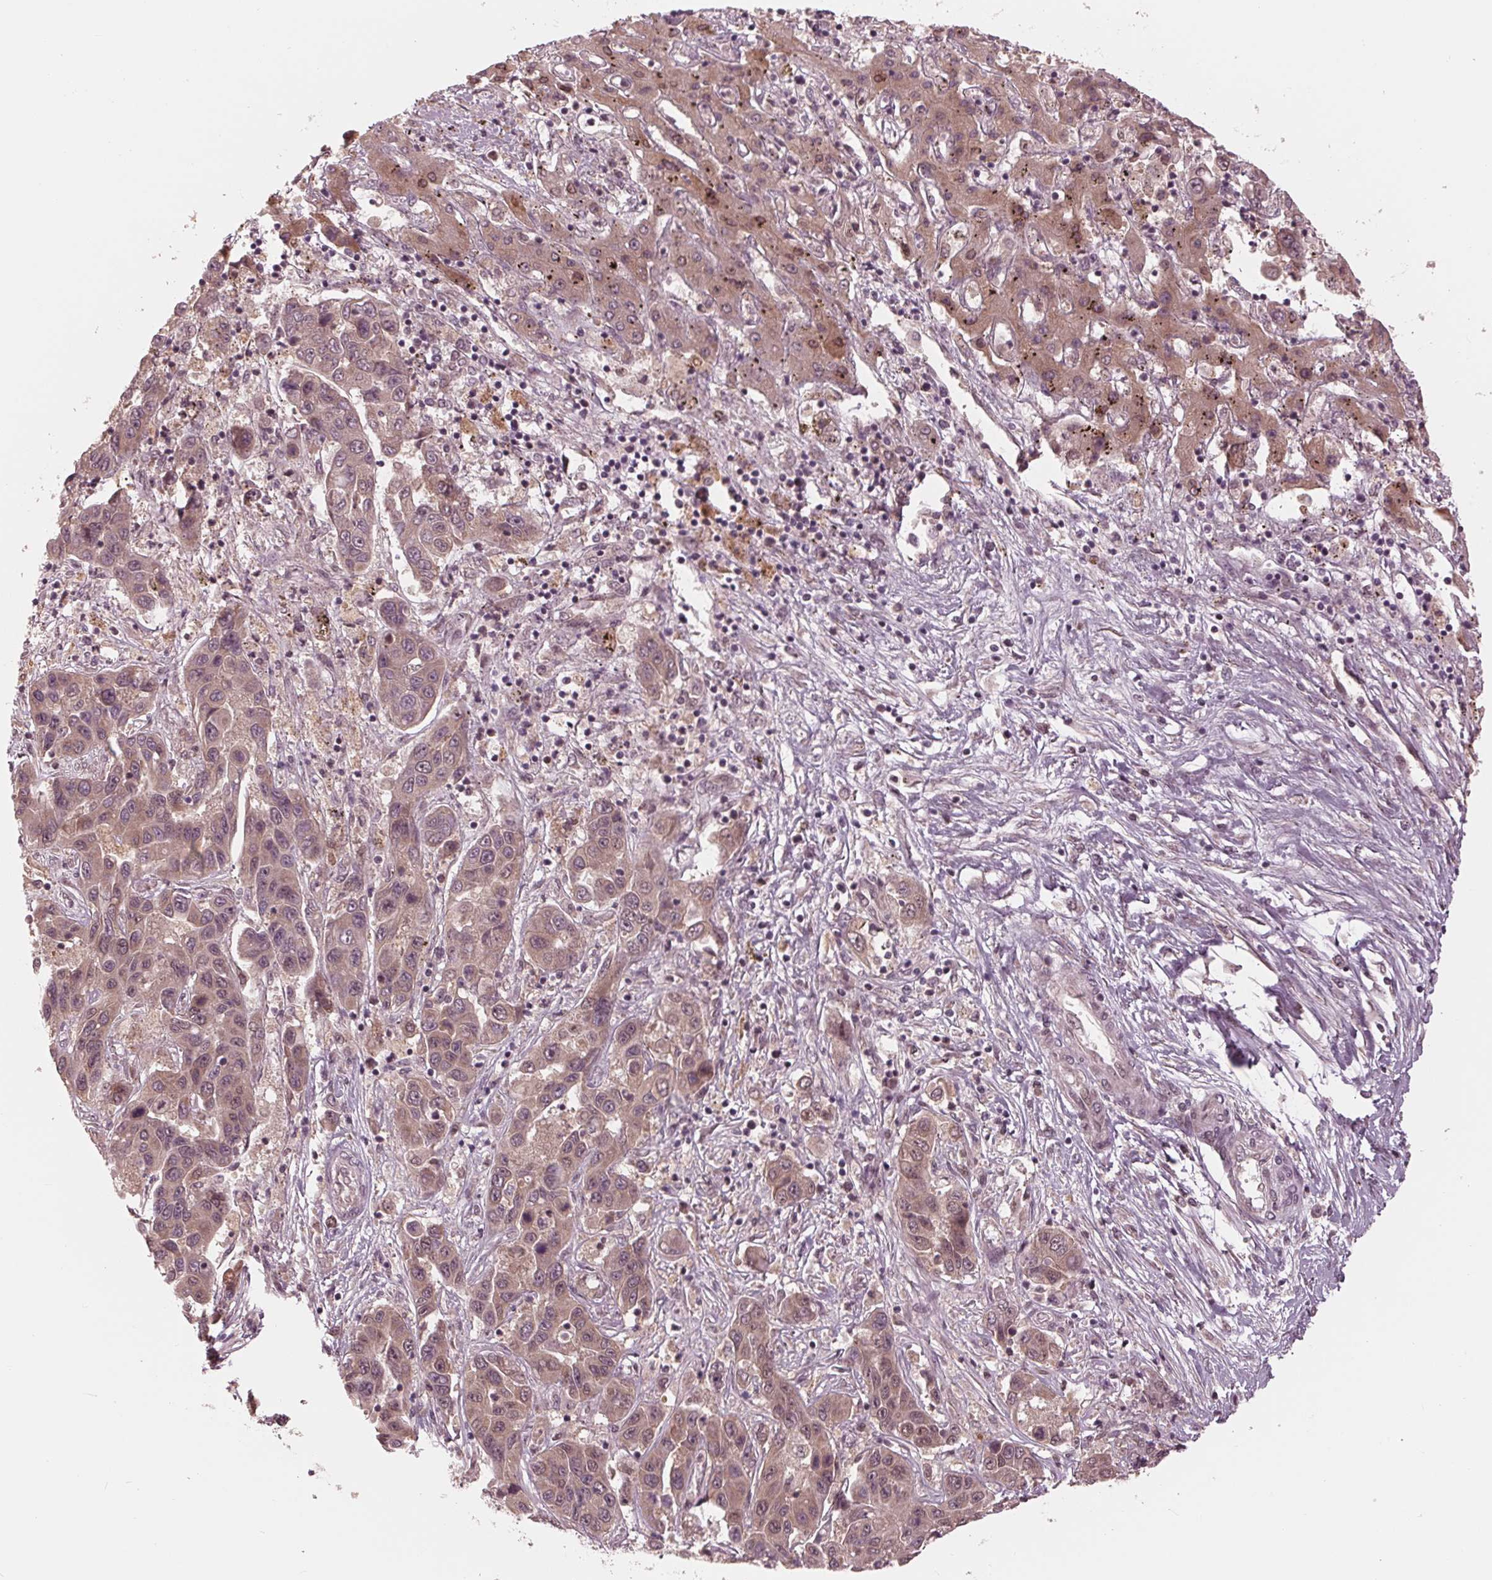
{"staining": {"intensity": "weak", "quantity": ">75%", "location": "cytoplasmic/membranous,nuclear"}, "tissue": "liver cancer", "cell_type": "Tumor cells", "image_type": "cancer", "snomed": [{"axis": "morphology", "description": "Cholangiocarcinoma"}, {"axis": "topography", "description": "Liver"}], "caption": "A photomicrograph showing weak cytoplasmic/membranous and nuclear expression in about >75% of tumor cells in liver cancer (cholangiocarcinoma), as visualized by brown immunohistochemical staining.", "gene": "ZNF471", "patient": {"sex": "female", "age": 52}}